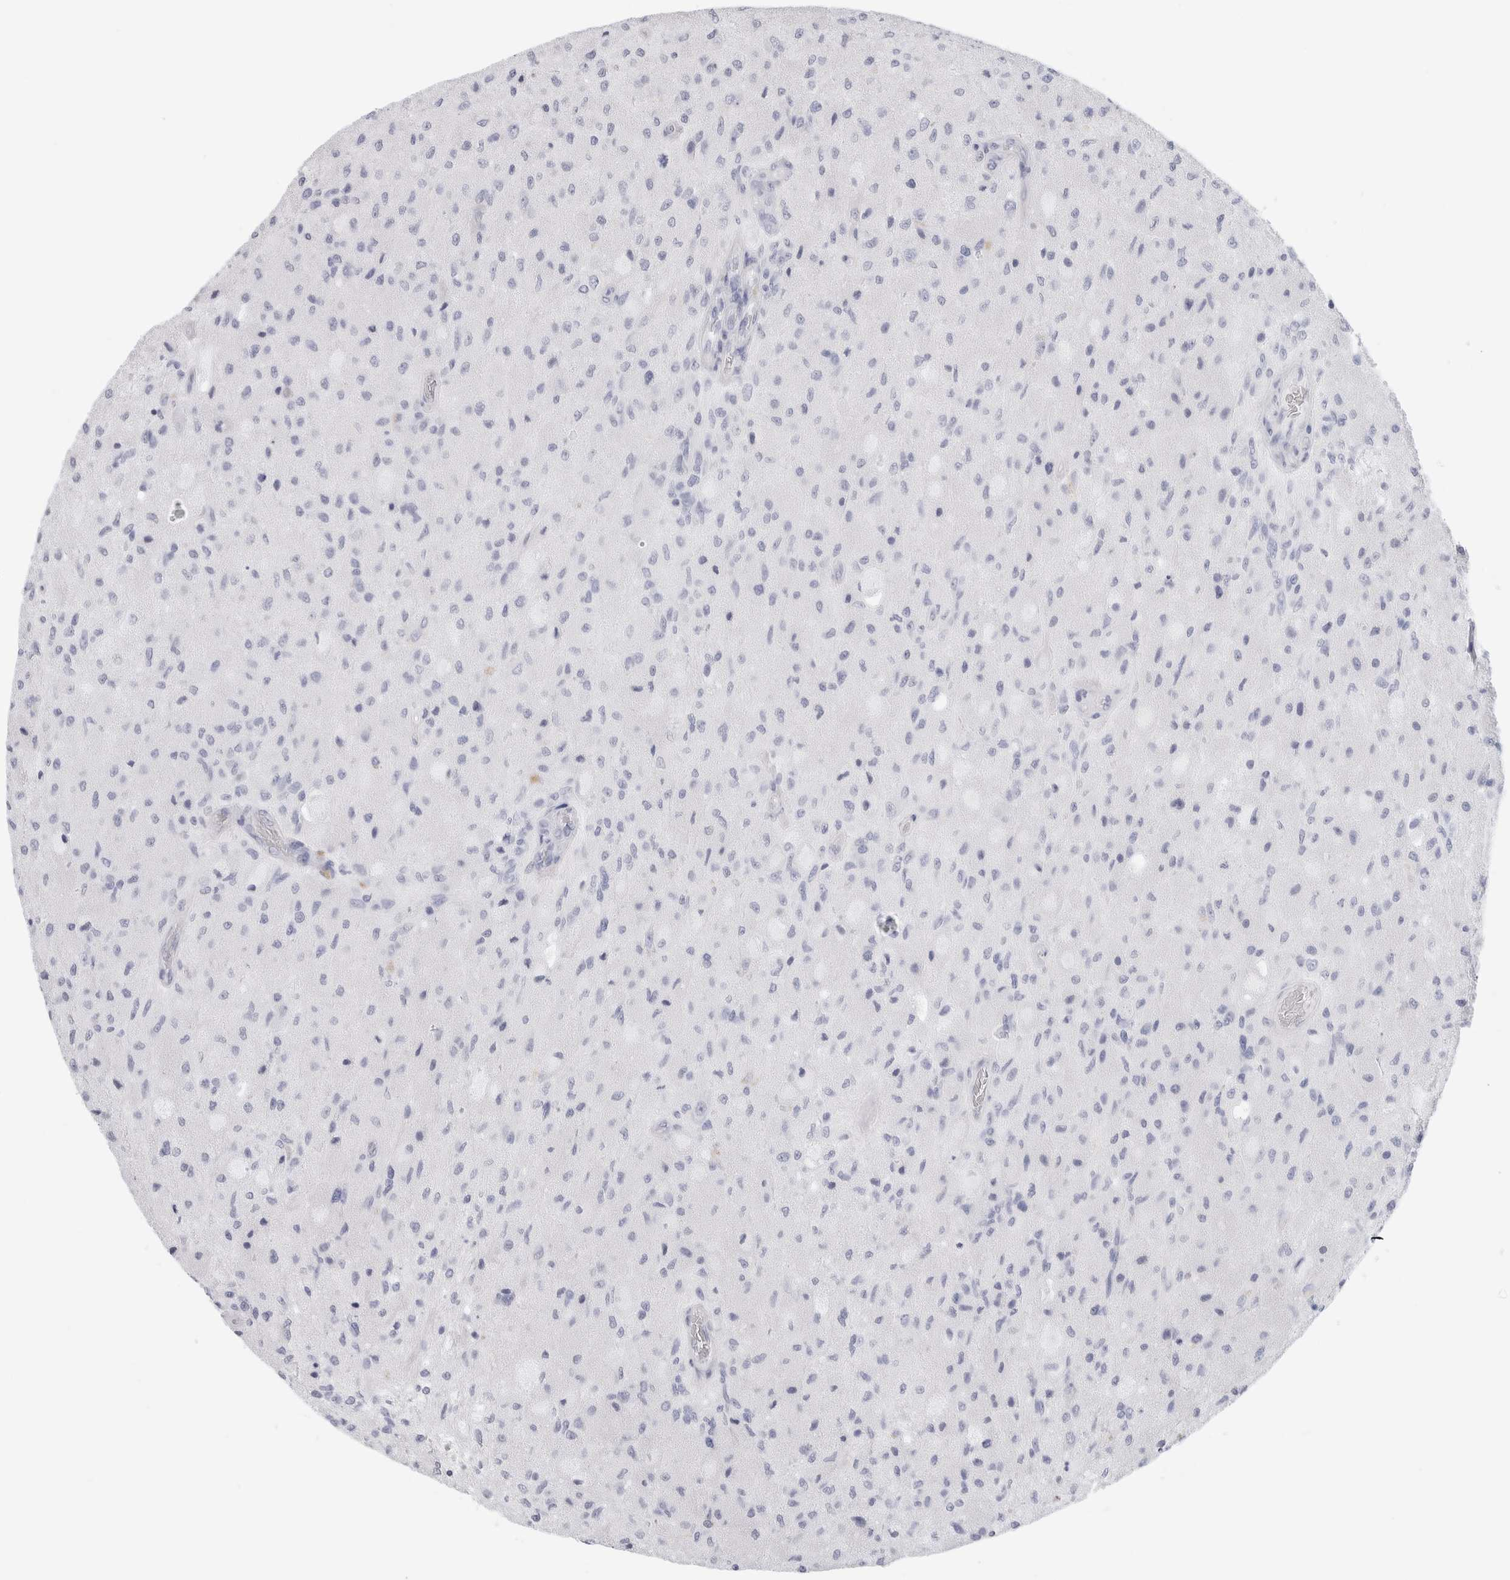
{"staining": {"intensity": "negative", "quantity": "none", "location": "none"}, "tissue": "glioma", "cell_type": "Tumor cells", "image_type": "cancer", "snomed": [{"axis": "morphology", "description": "Normal tissue, NOS"}, {"axis": "morphology", "description": "Glioma, malignant, High grade"}, {"axis": "topography", "description": "Cerebral cortex"}], "caption": "Malignant high-grade glioma was stained to show a protein in brown. There is no significant staining in tumor cells.", "gene": "MUC15", "patient": {"sex": "male", "age": 77}}